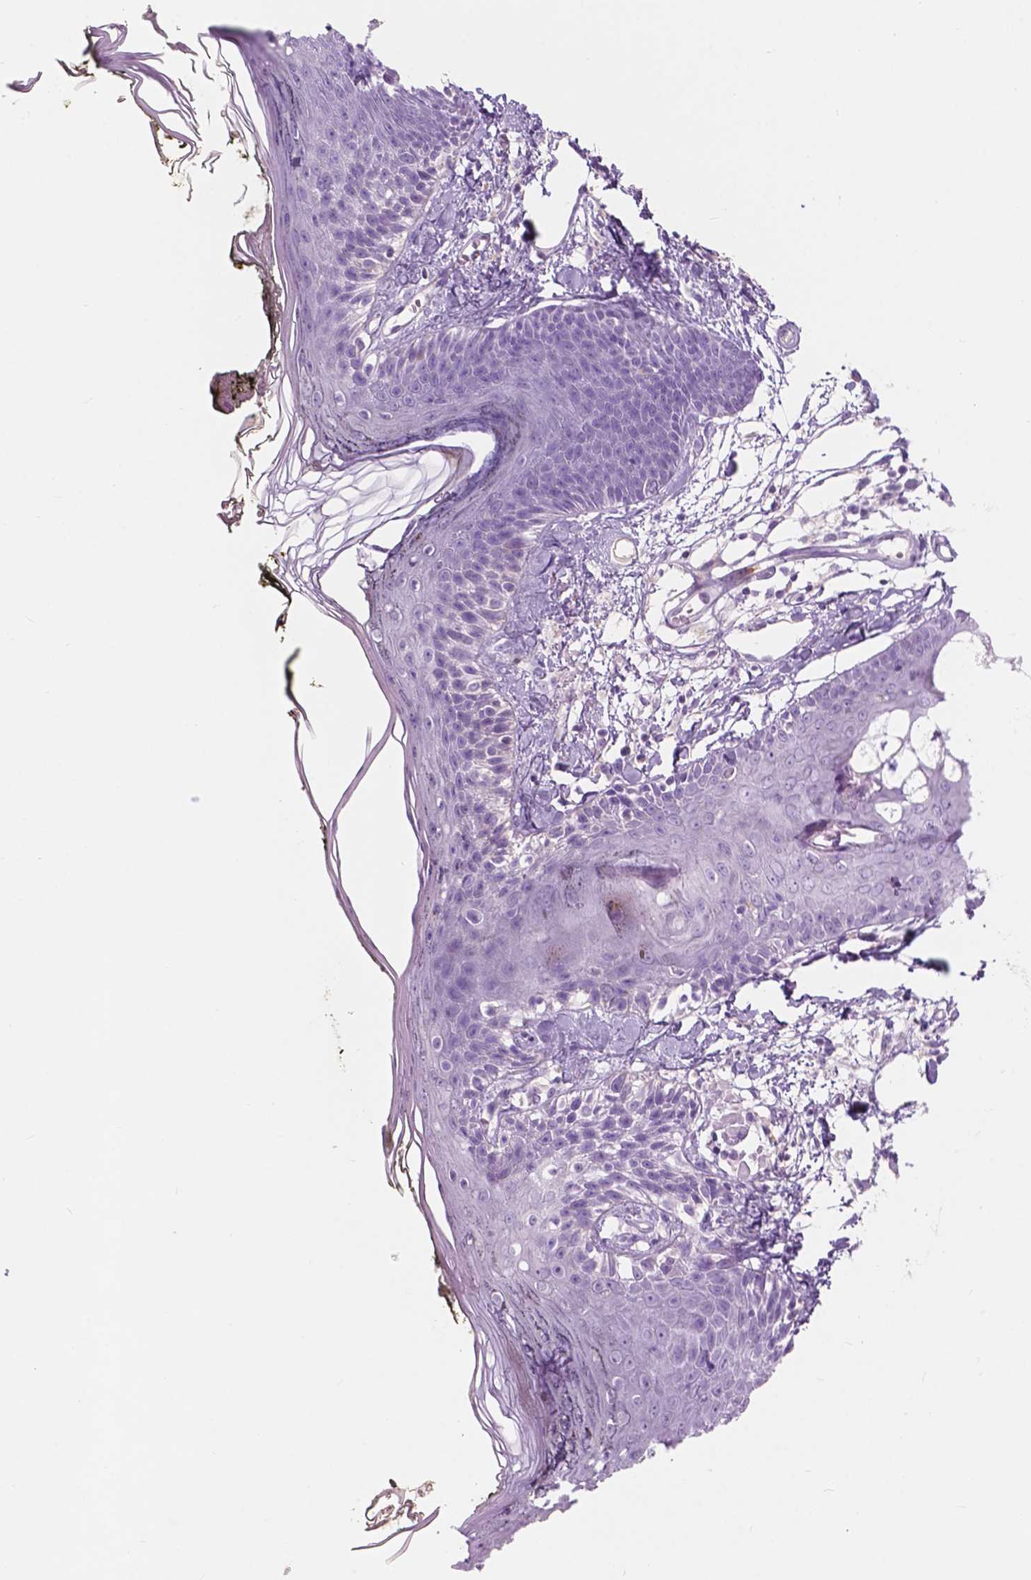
{"staining": {"intensity": "negative", "quantity": "none", "location": "none"}, "tissue": "skin", "cell_type": "Fibroblasts", "image_type": "normal", "snomed": [{"axis": "morphology", "description": "Normal tissue, NOS"}, {"axis": "topography", "description": "Skin"}], "caption": "The histopathology image exhibits no significant positivity in fibroblasts of skin. (DAB (3,3'-diaminobenzidine) immunohistochemistry, high magnification).", "gene": "CUZD1", "patient": {"sex": "male", "age": 76}}